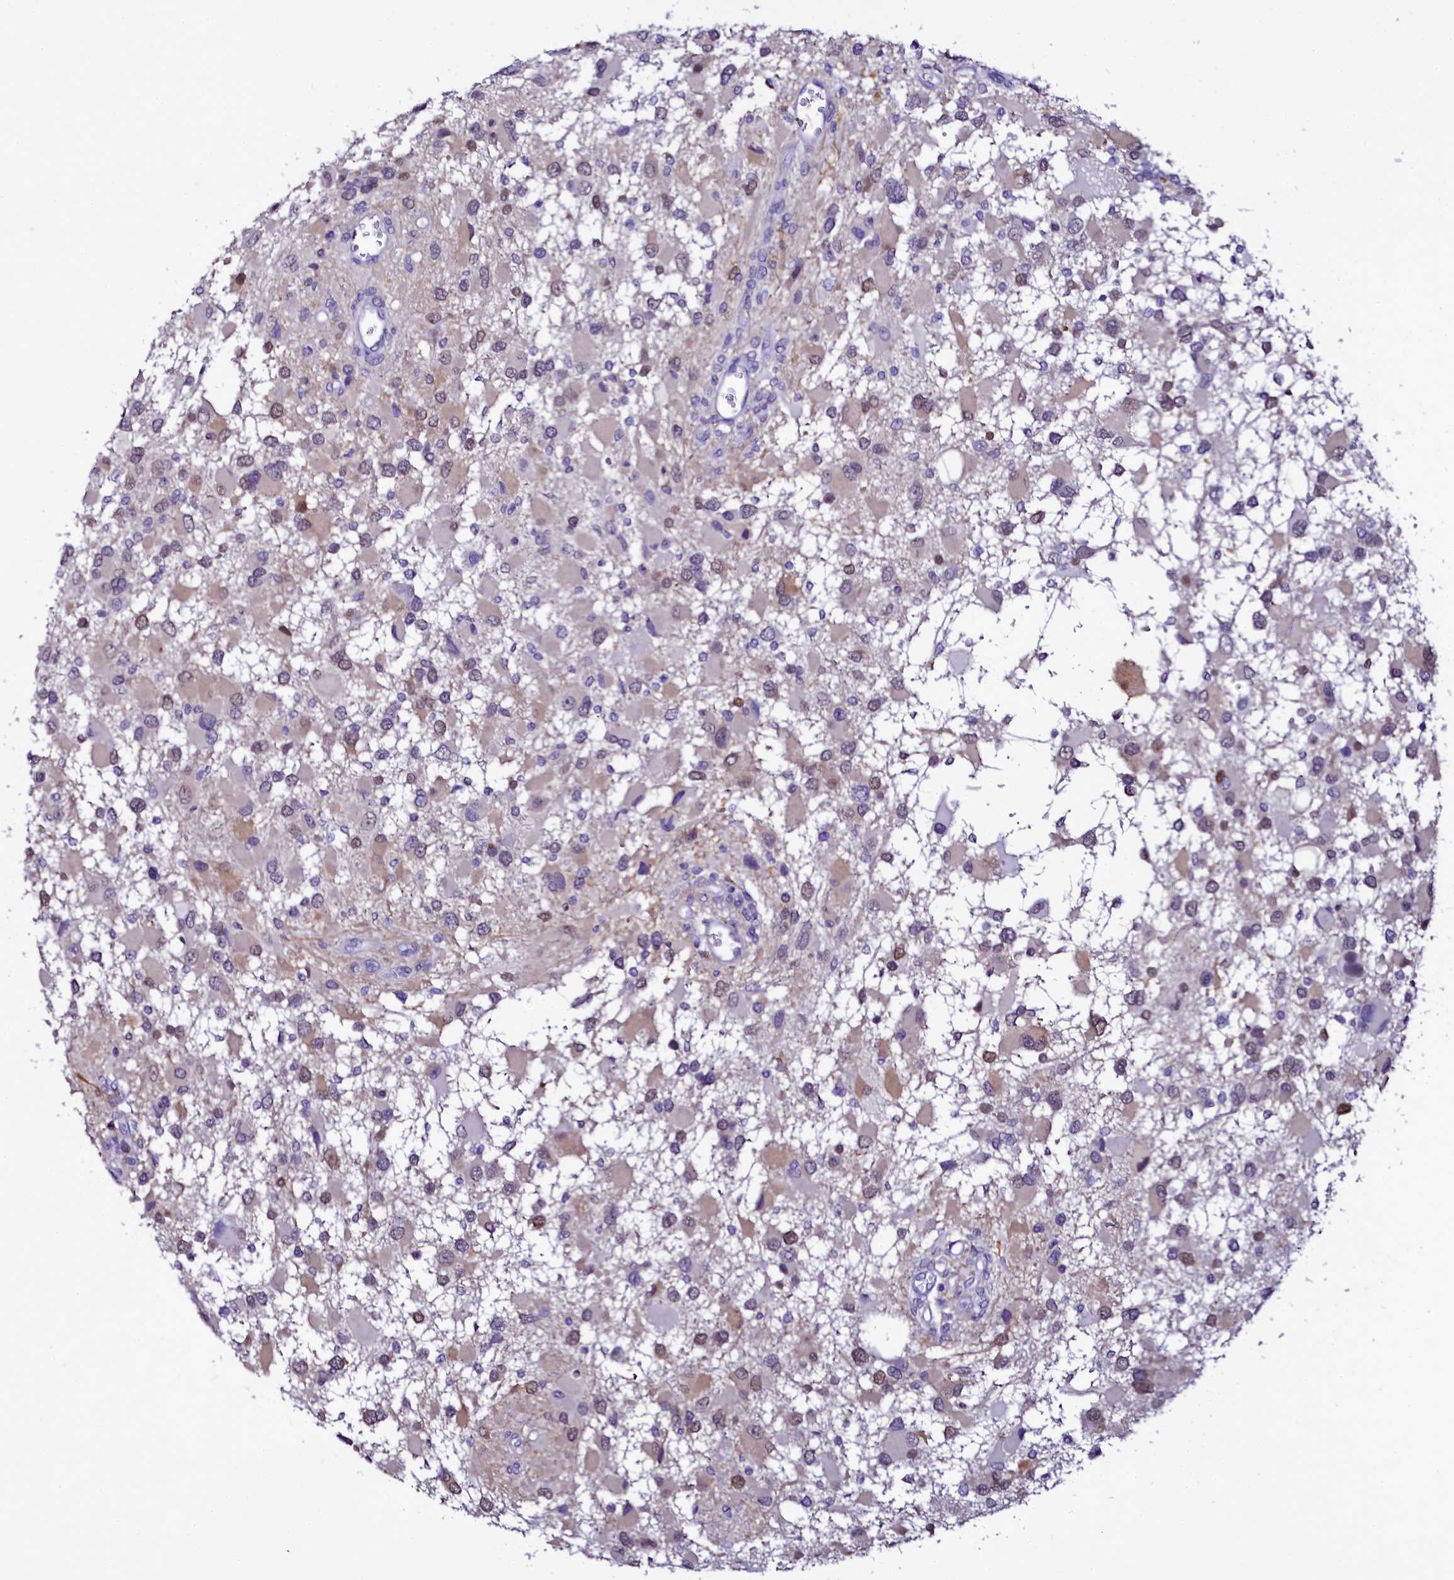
{"staining": {"intensity": "weak", "quantity": "<25%", "location": "nuclear"}, "tissue": "glioma", "cell_type": "Tumor cells", "image_type": "cancer", "snomed": [{"axis": "morphology", "description": "Glioma, malignant, High grade"}, {"axis": "topography", "description": "Brain"}], "caption": "The immunohistochemistry (IHC) histopathology image has no significant positivity in tumor cells of glioma tissue.", "gene": "SORD", "patient": {"sex": "male", "age": 53}}